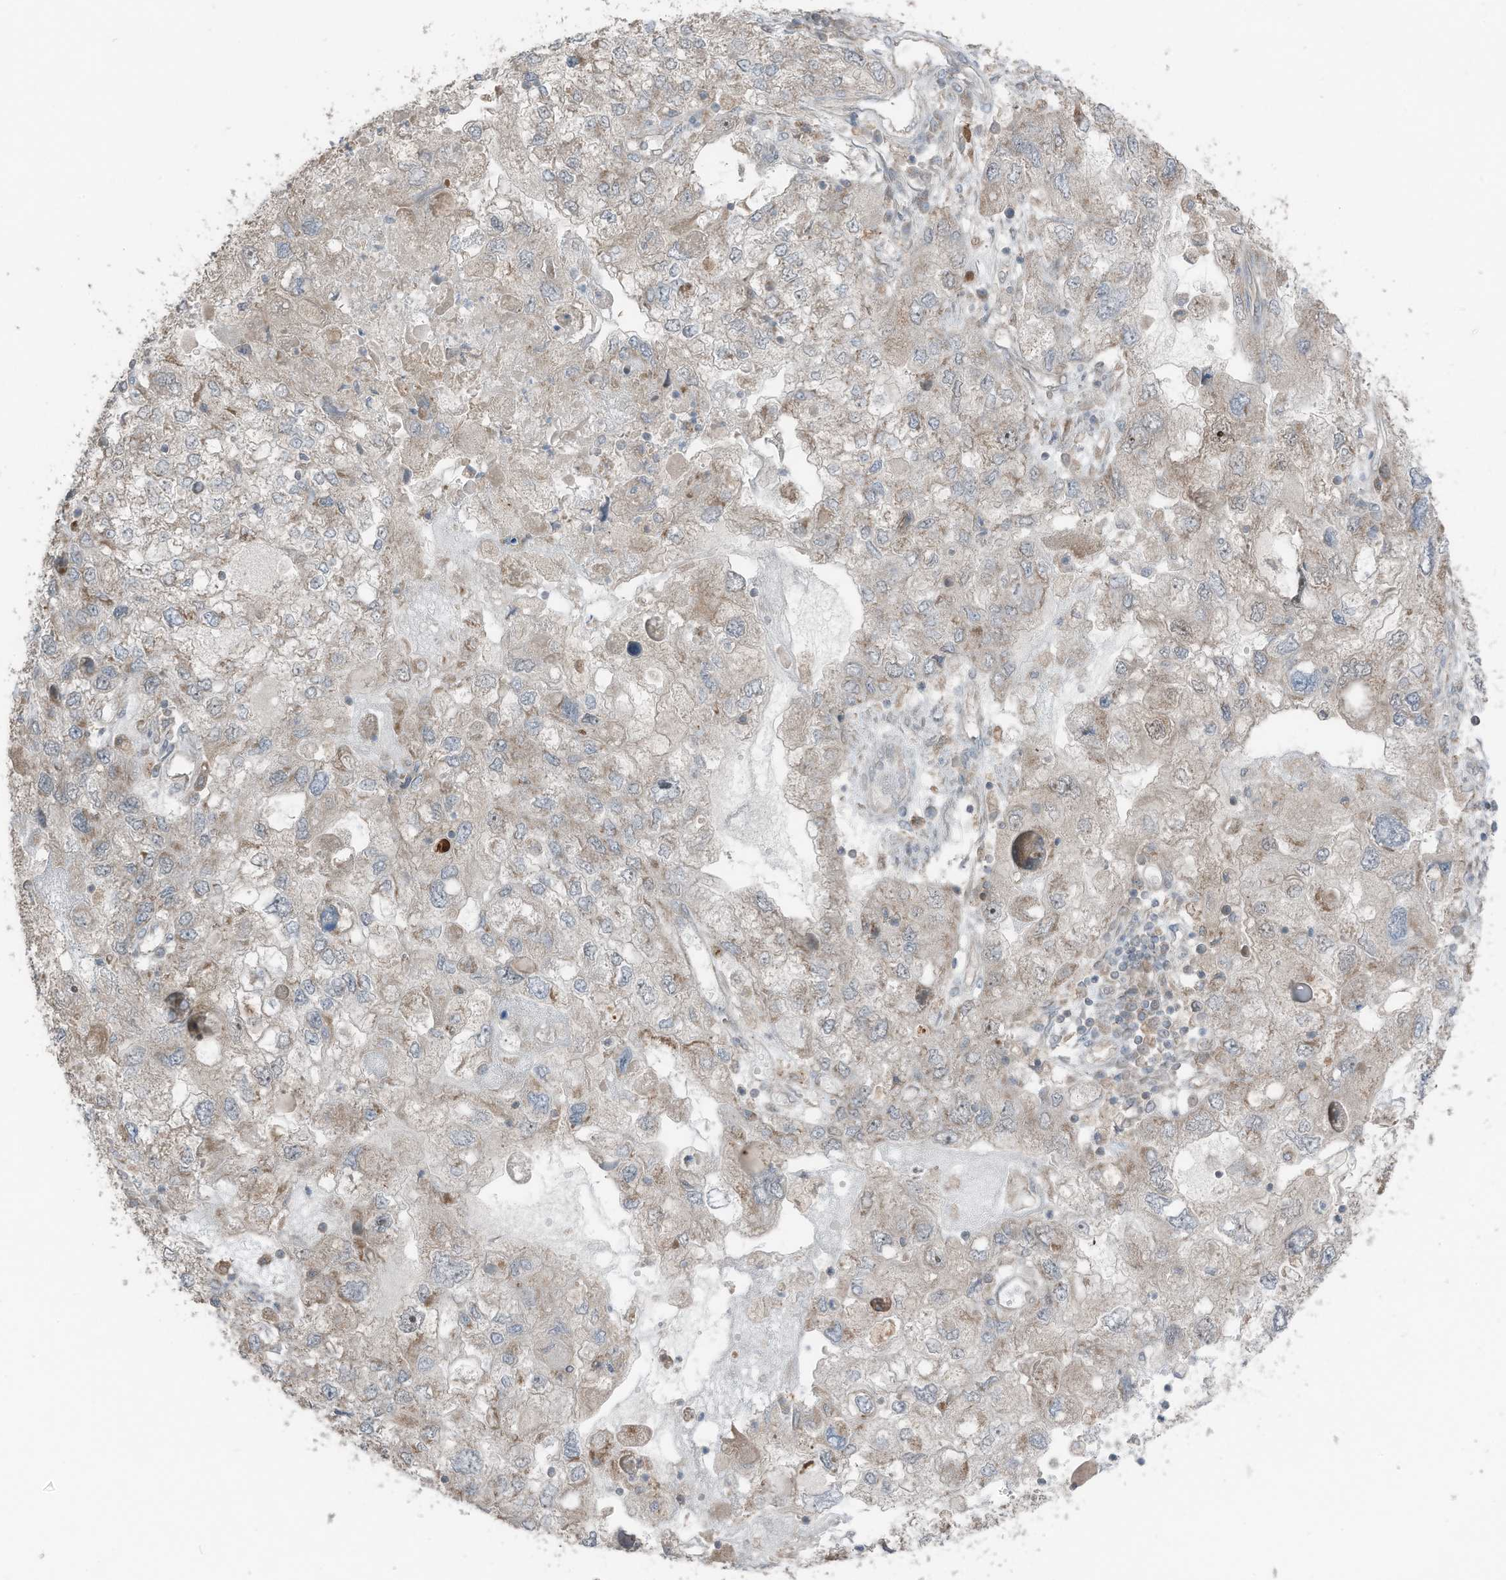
{"staining": {"intensity": "weak", "quantity": "25%-75%", "location": "cytoplasmic/membranous"}, "tissue": "endometrial cancer", "cell_type": "Tumor cells", "image_type": "cancer", "snomed": [{"axis": "morphology", "description": "Adenocarcinoma, NOS"}, {"axis": "topography", "description": "Endometrium"}], "caption": "Adenocarcinoma (endometrial) stained for a protein displays weak cytoplasmic/membranous positivity in tumor cells.", "gene": "TXNDC9", "patient": {"sex": "female", "age": 49}}